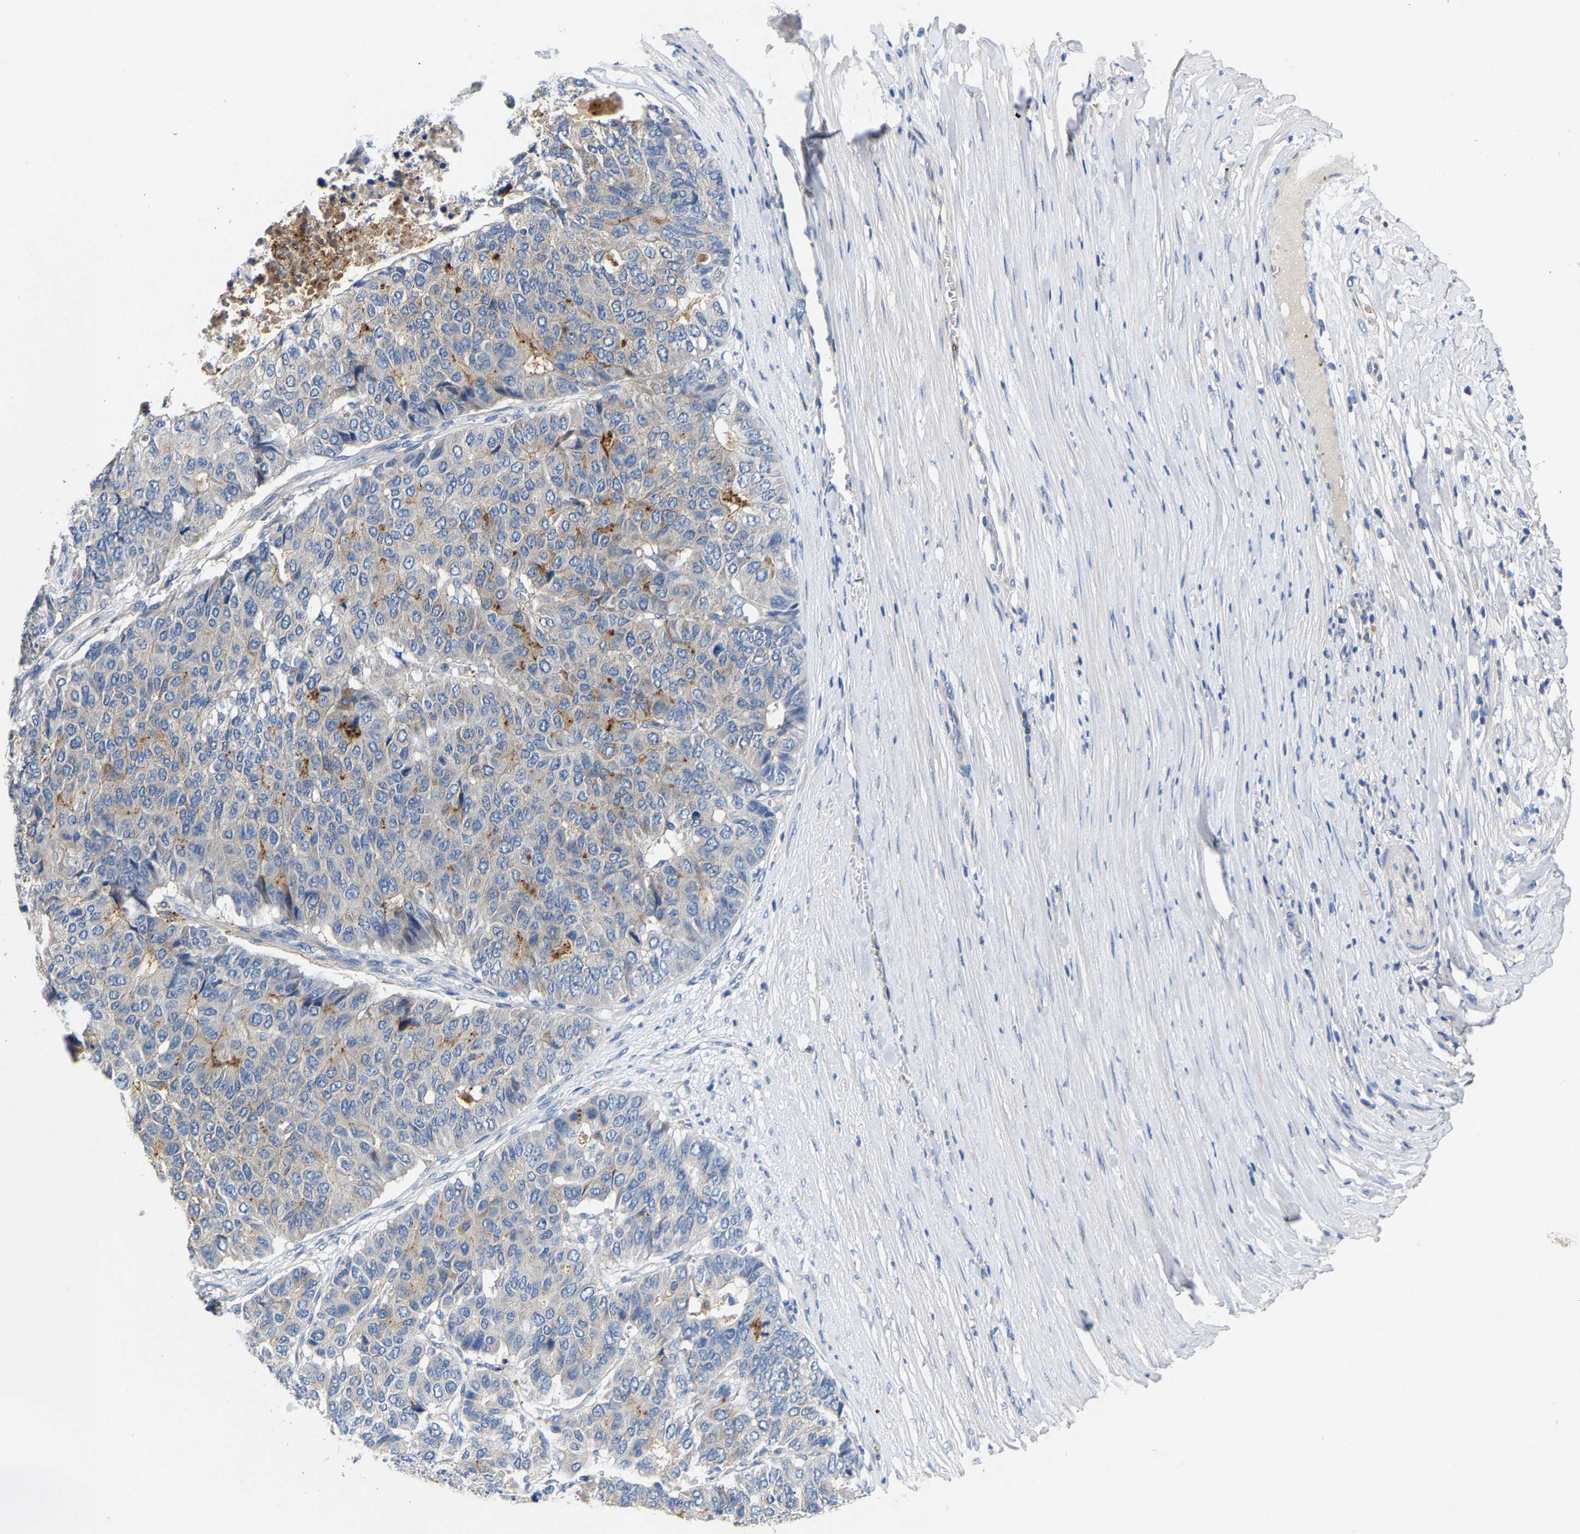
{"staining": {"intensity": "moderate", "quantity": "<25%", "location": "cytoplasmic/membranous"}, "tissue": "pancreatic cancer", "cell_type": "Tumor cells", "image_type": "cancer", "snomed": [{"axis": "morphology", "description": "Adenocarcinoma, NOS"}, {"axis": "topography", "description": "Pancreas"}], "caption": "IHC photomicrograph of neoplastic tissue: pancreatic adenocarcinoma stained using immunohistochemistry demonstrates low levels of moderate protein expression localized specifically in the cytoplasmic/membranous of tumor cells, appearing as a cytoplasmic/membranous brown color.", "gene": "CCDC171", "patient": {"sex": "male", "age": 50}}